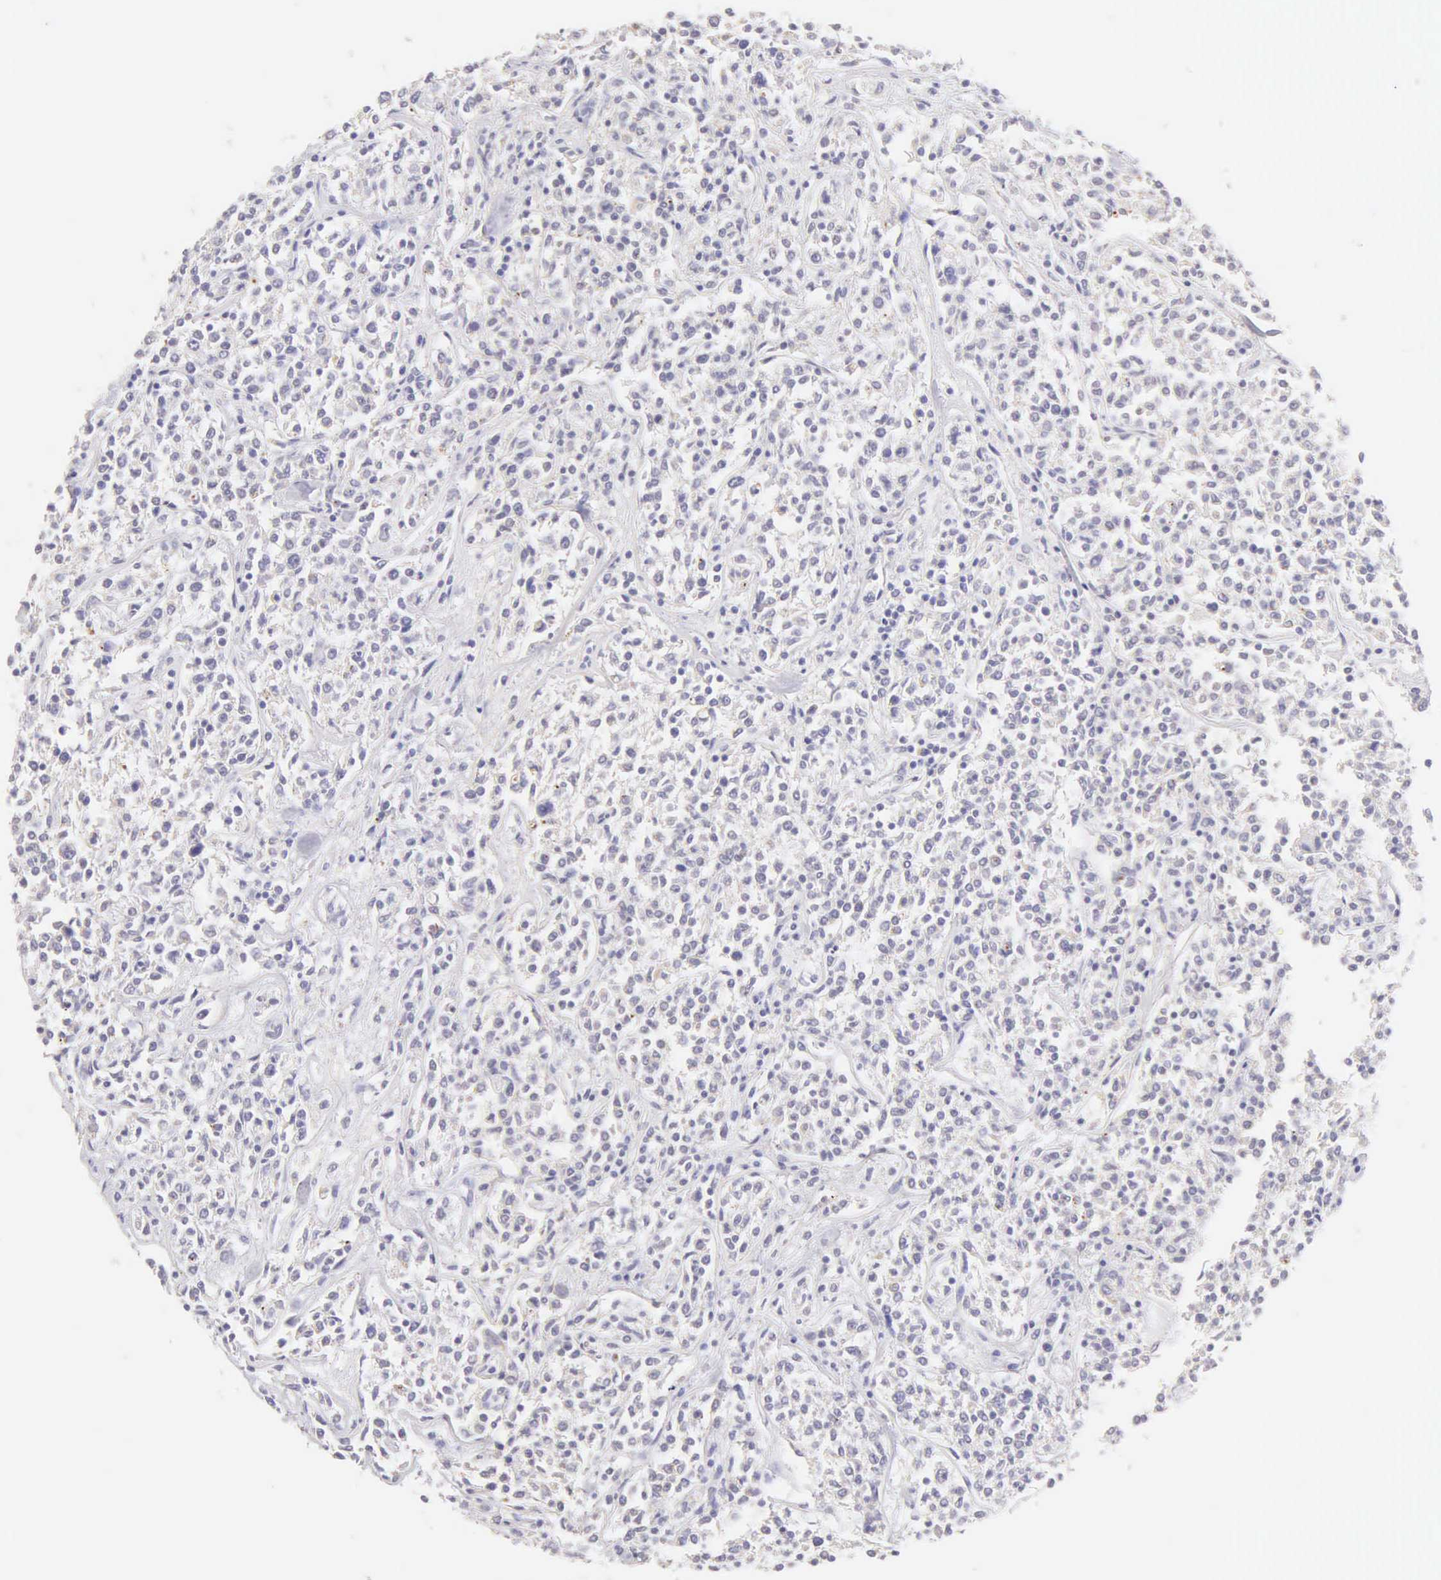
{"staining": {"intensity": "negative", "quantity": "none", "location": "none"}, "tissue": "lymphoma", "cell_type": "Tumor cells", "image_type": "cancer", "snomed": [{"axis": "morphology", "description": "Malignant lymphoma, non-Hodgkin's type, Low grade"}, {"axis": "topography", "description": "Small intestine"}], "caption": "Immunohistochemical staining of low-grade malignant lymphoma, non-Hodgkin's type shows no significant expression in tumor cells. (DAB (3,3'-diaminobenzidine) immunohistochemistry (IHC) with hematoxylin counter stain).", "gene": "ESR1", "patient": {"sex": "female", "age": 59}}